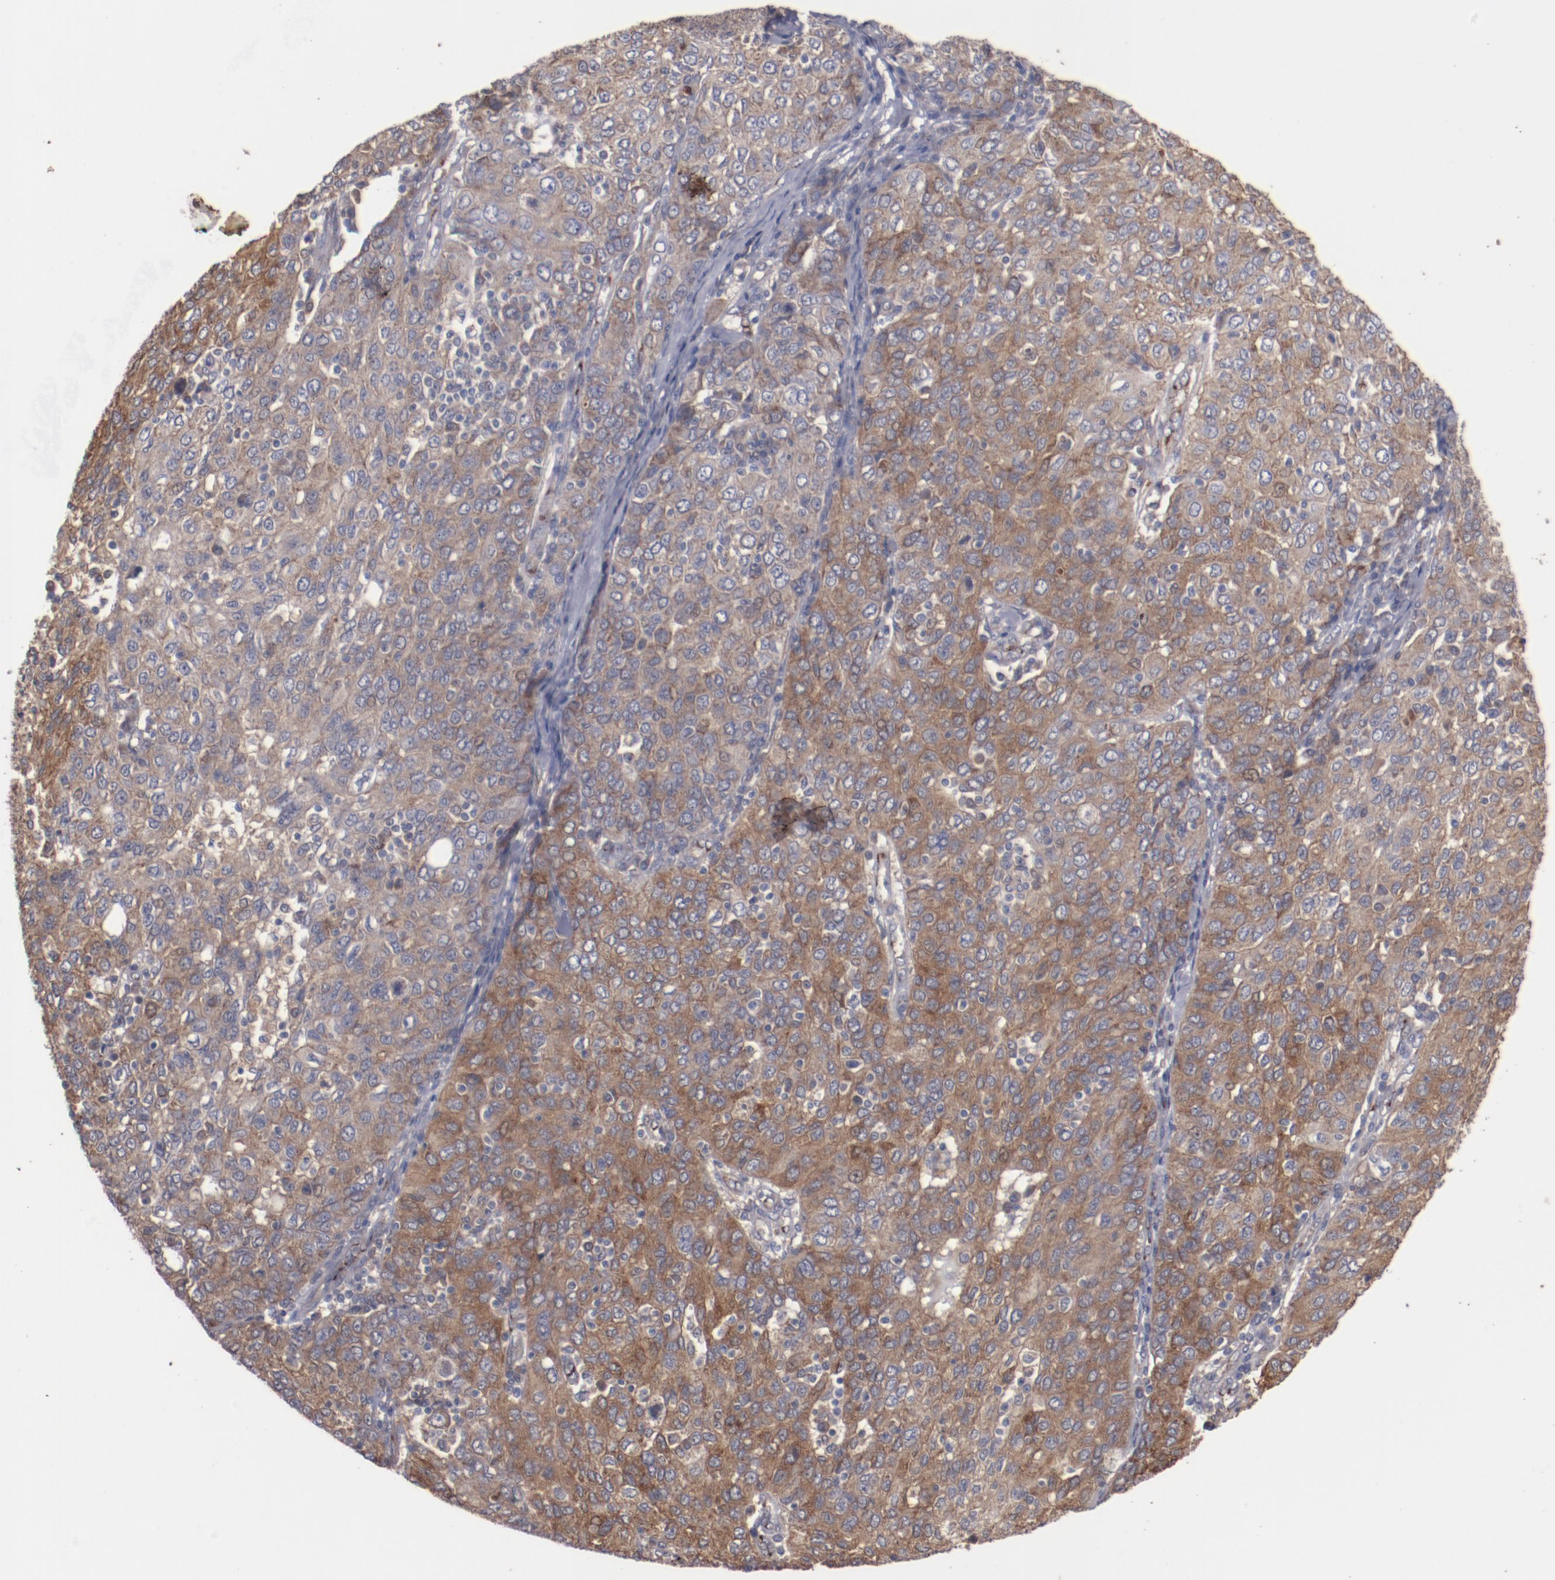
{"staining": {"intensity": "moderate", "quantity": ">75%", "location": "cytoplasmic/membranous"}, "tissue": "ovarian cancer", "cell_type": "Tumor cells", "image_type": "cancer", "snomed": [{"axis": "morphology", "description": "Carcinoma, endometroid"}, {"axis": "topography", "description": "Ovary"}], "caption": "High-magnification brightfield microscopy of ovarian cancer (endometroid carcinoma) stained with DAB (brown) and counterstained with hematoxylin (blue). tumor cells exhibit moderate cytoplasmic/membranous expression is present in about>75% of cells.", "gene": "DIPK2B", "patient": {"sex": "female", "age": 50}}